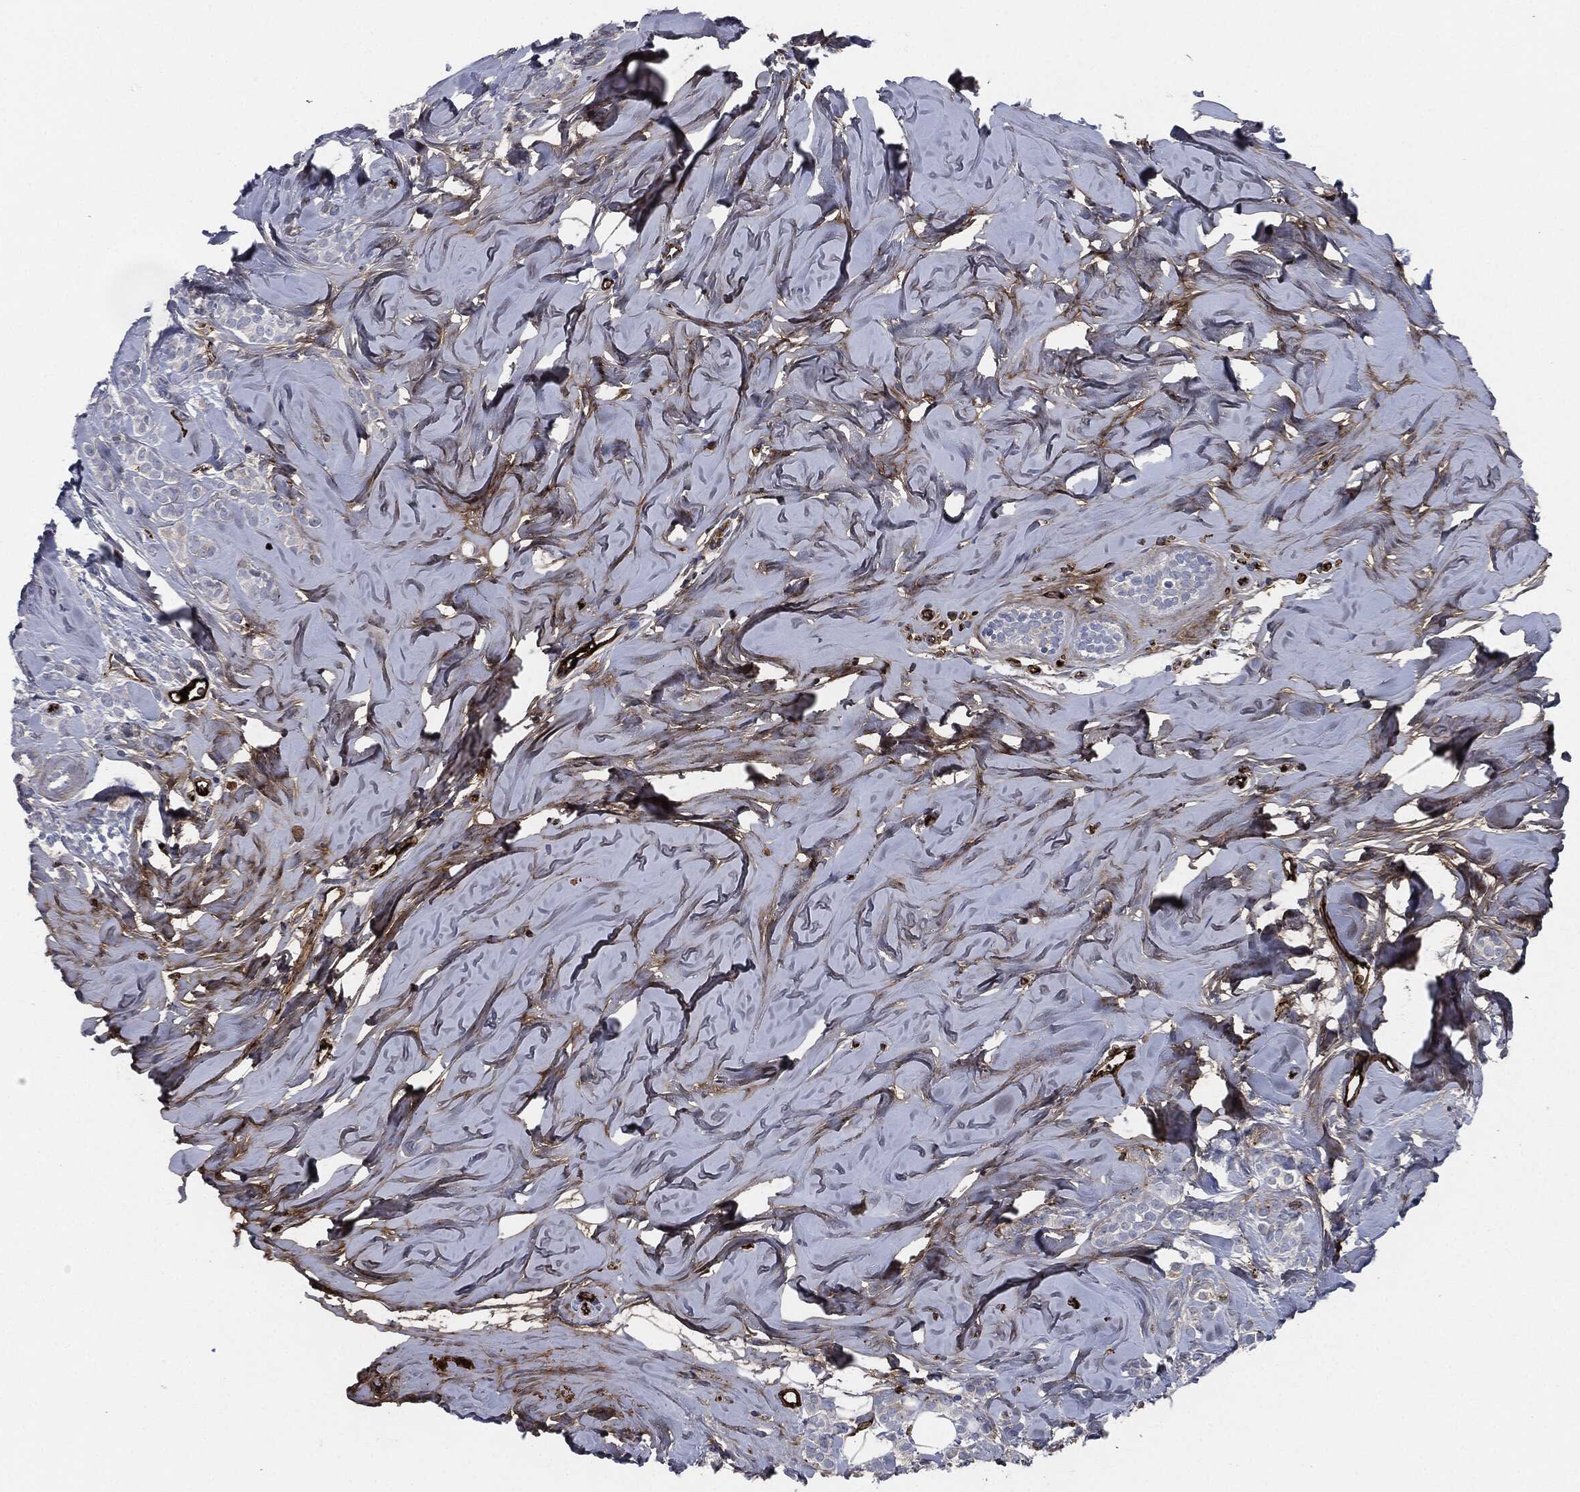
{"staining": {"intensity": "negative", "quantity": "none", "location": "none"}, "tissue": "breast cancer", "cell_type": "Tumor cells", "image_type": "cancer", "snomed": [{"axis": "morphology", "description": "Lobular carcinoma"}, {"axis": "topography", "description": "Breast"}], "caption": "This is an IHC histopathology image of breast lobular carcinoma. There is no positivity in tumor cells.", "gene": "APOB", "patient": {"sex": "female", "age": 49}}